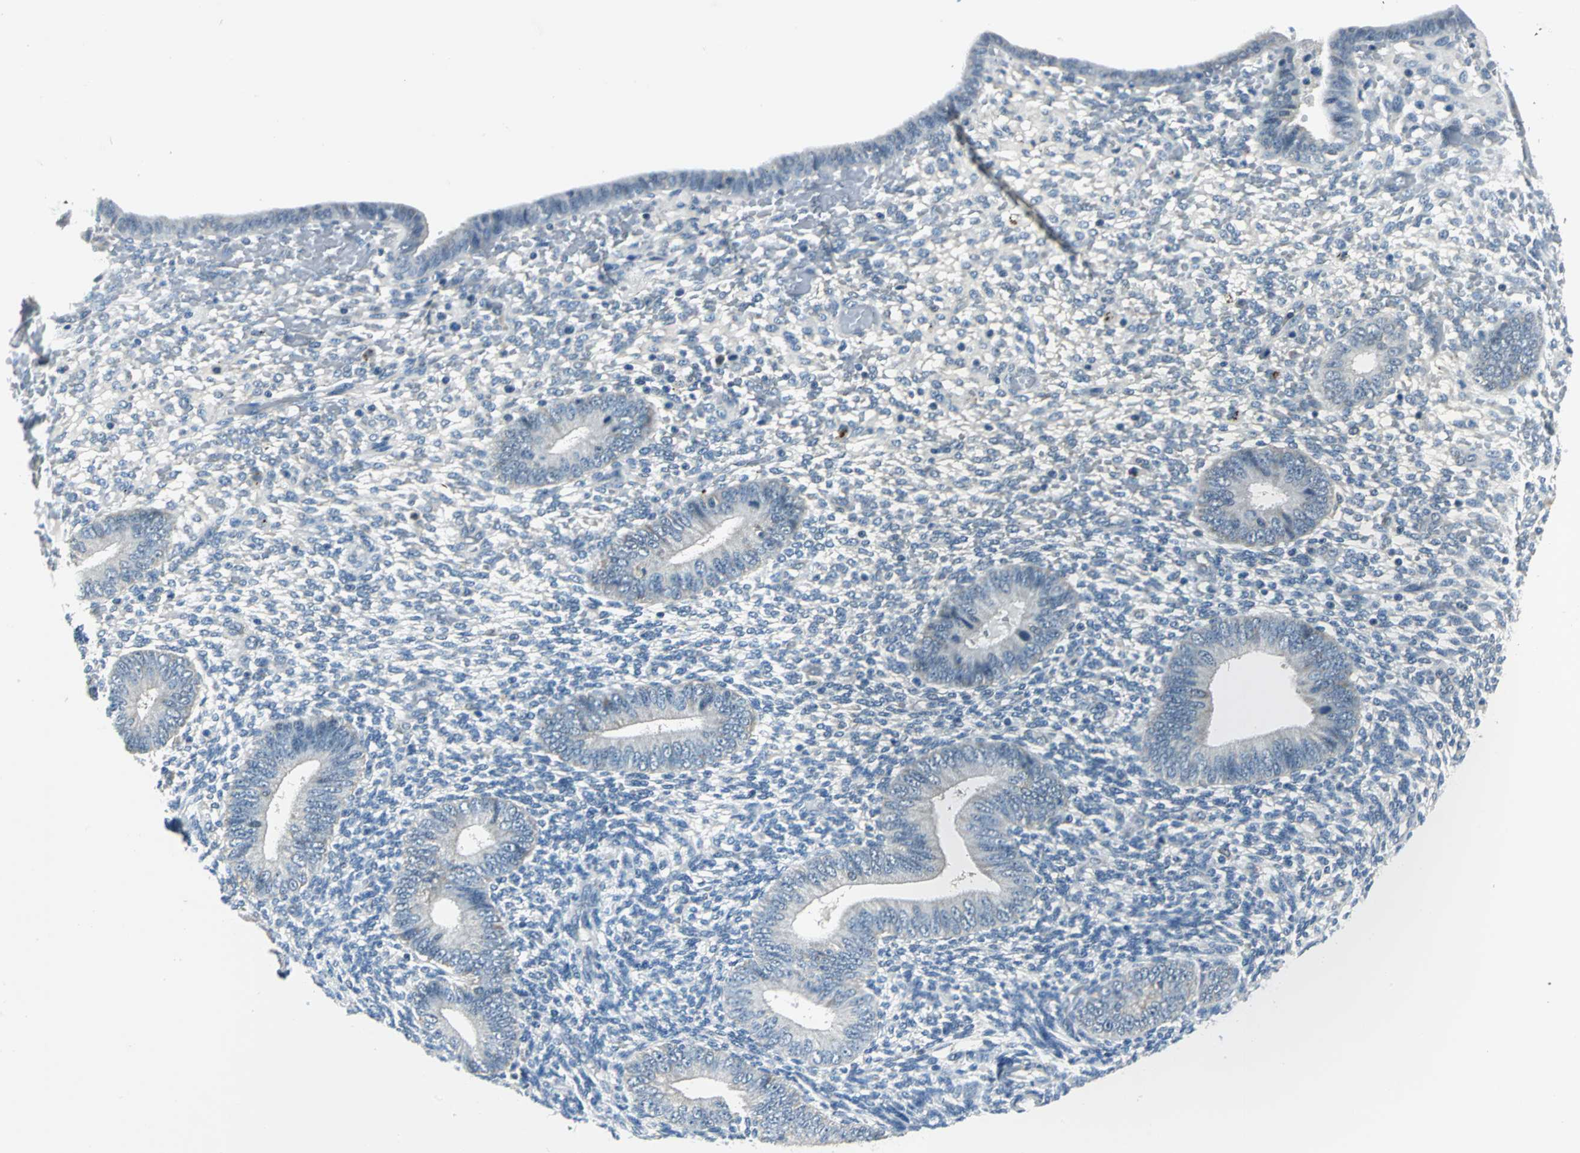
{"staining": {"intensity": "negative", "quantity": "none", "location": "none"}, "tissue": "endometrium", "cell_type": "Cells in endometrial stroma", "image_type": "normal", "snomed": [{"axis": "morphology", "description": "Normal tissue, NOS"}, {"axis": "topography", "description": "Endometrium"}], "caption": "High magnification brightfield microscopy of normal endometrium stained with DAB (3,3'-diaminobenzidine) (brown) and counterstained with hematoxylin (blue): cells in endometrial stroma show no significant staining. The staining is performed using DAB brown chromogen with nuclei counter-stained in using hematoxylin.", "gene": "ZNF415", "patient": {"sex": "female", "age": 42}}